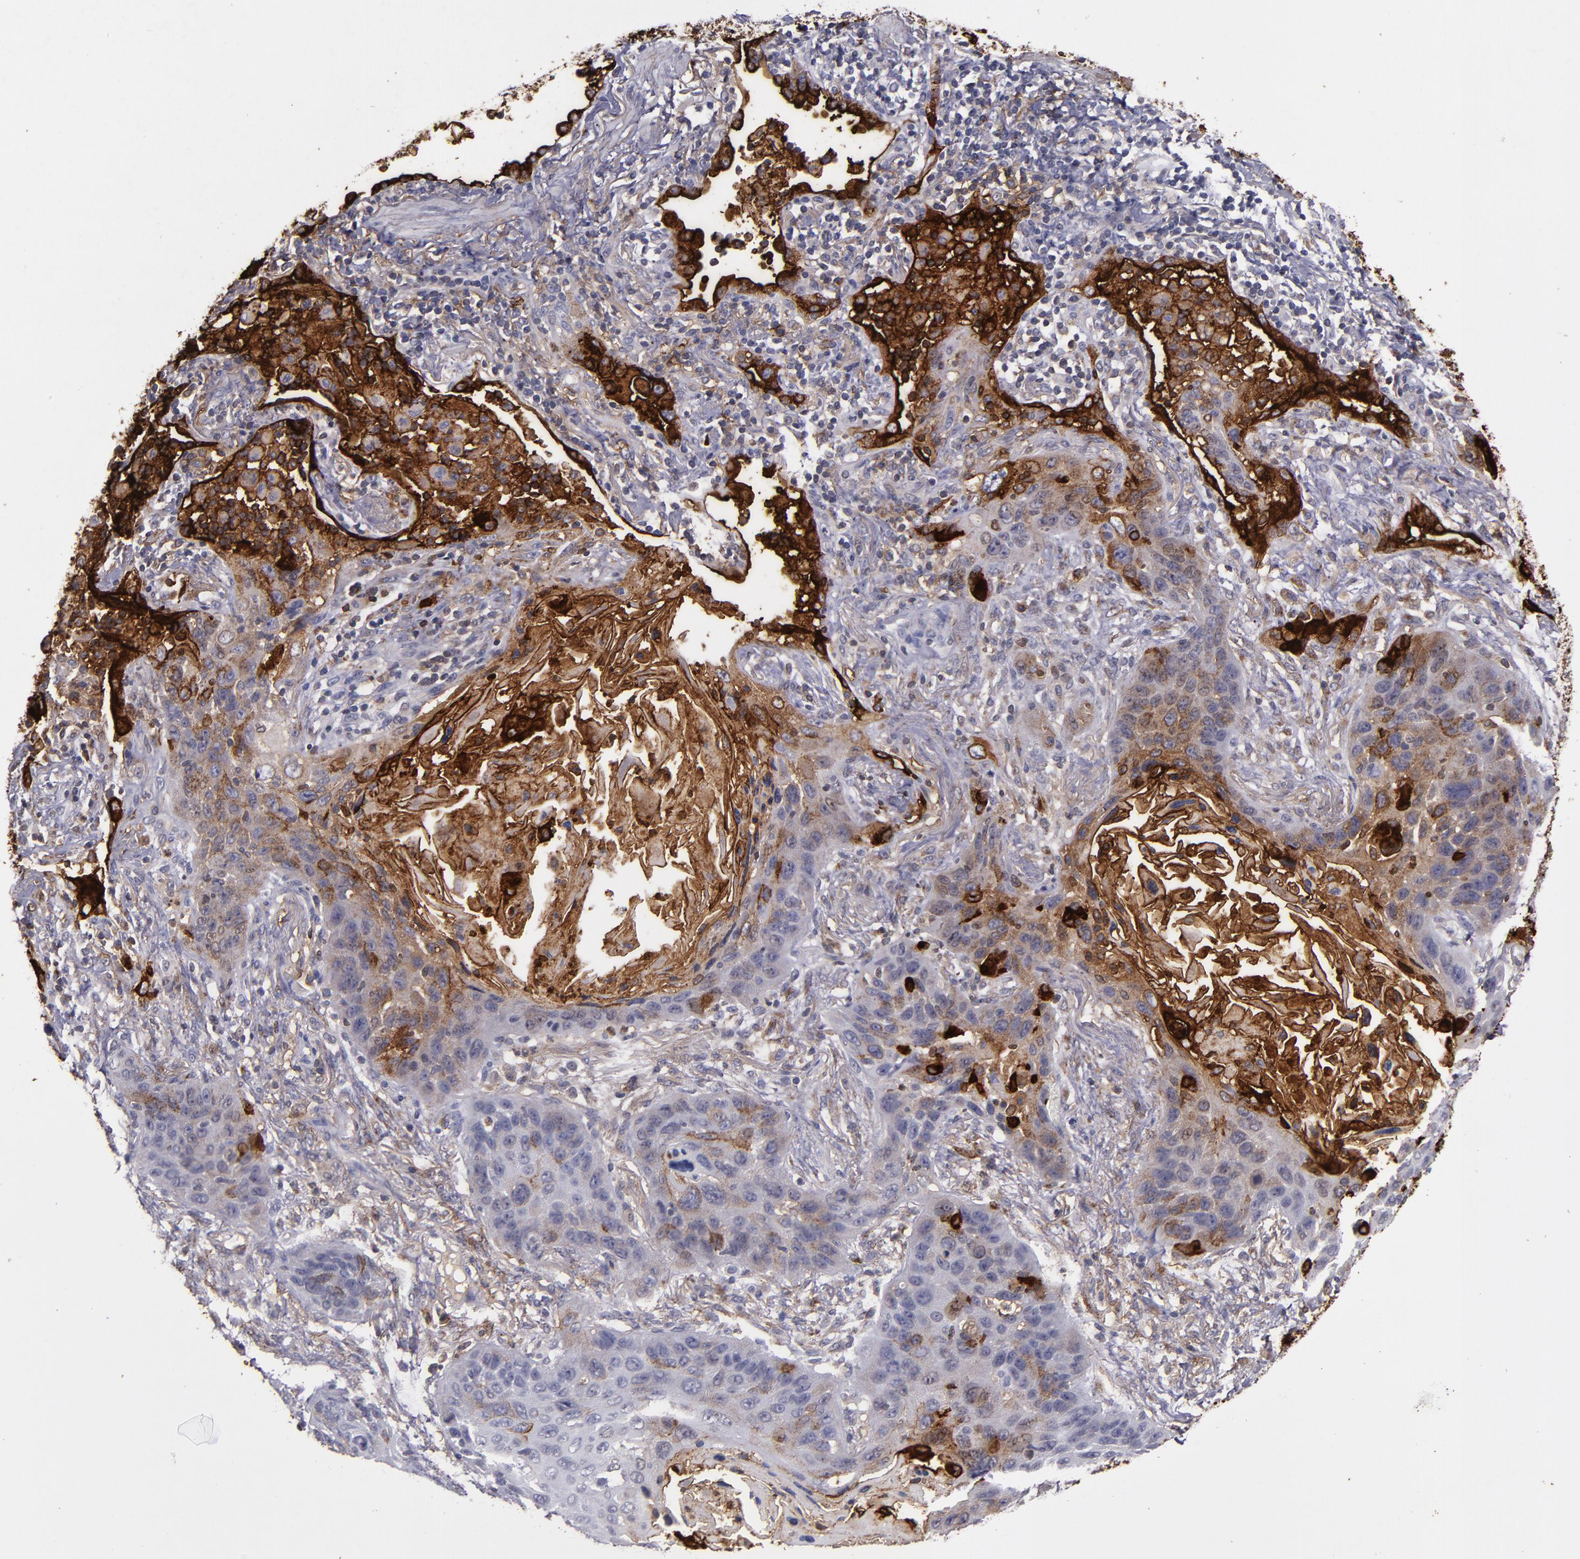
{"staining": {"intensity": "moderate", "quantity": "25%-75%", "location": "cytoplasmic/membranous"}, "tissue": "lung cancer", "cell_type": "Tumor cells", "image_type": "cancer", "snomed": [{"axis": "morphology", "description": "Squamous cell carcinoma, NOS"}, {"axis": "topography", "description": "Lung"}], "caption": "Protein staining reveals moderate cytoplasmic/membranous positivity in about 25%-75% of tumor cells in lung cancer.", "gene": "MFGE8", "patient": {"sex": "female", "age": 67}}